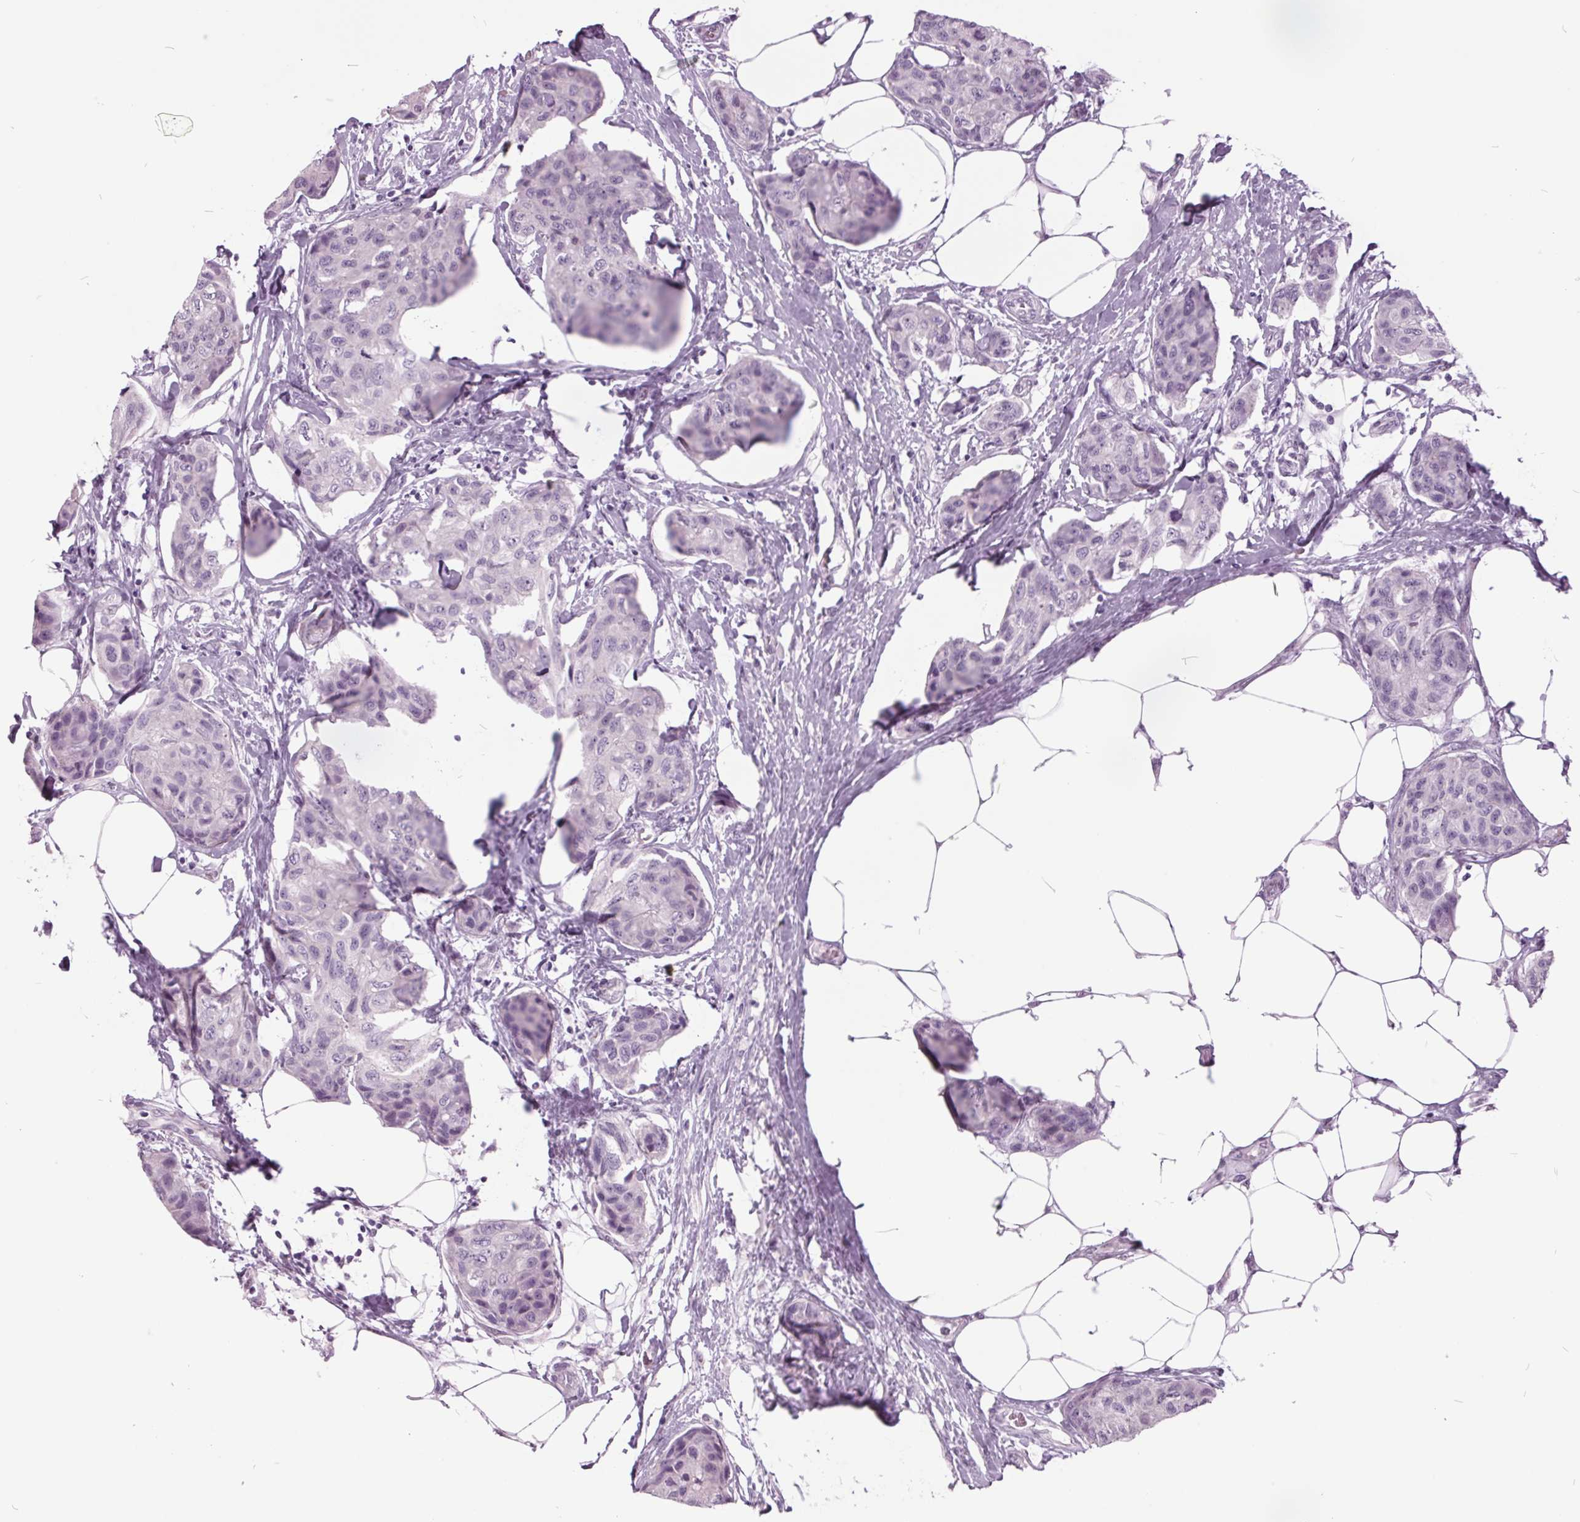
{"staining": {"intensity": "negative", "quantity": "none", "location": "none"}, "tissue": "breast cancer", "cell_type": "Tumor cells", "image_type": "cancer", "snomed": [{"axis": "morphology", "description": "Duct carcinoma"}, {"axis": "topography", "description": "Breast"}], "caption": "Histopathology image shows no protein expression in tumor cells of breast cancer tissue.", "gene": "ODAD2", "patient": {"sex": "female", "age": 80}}